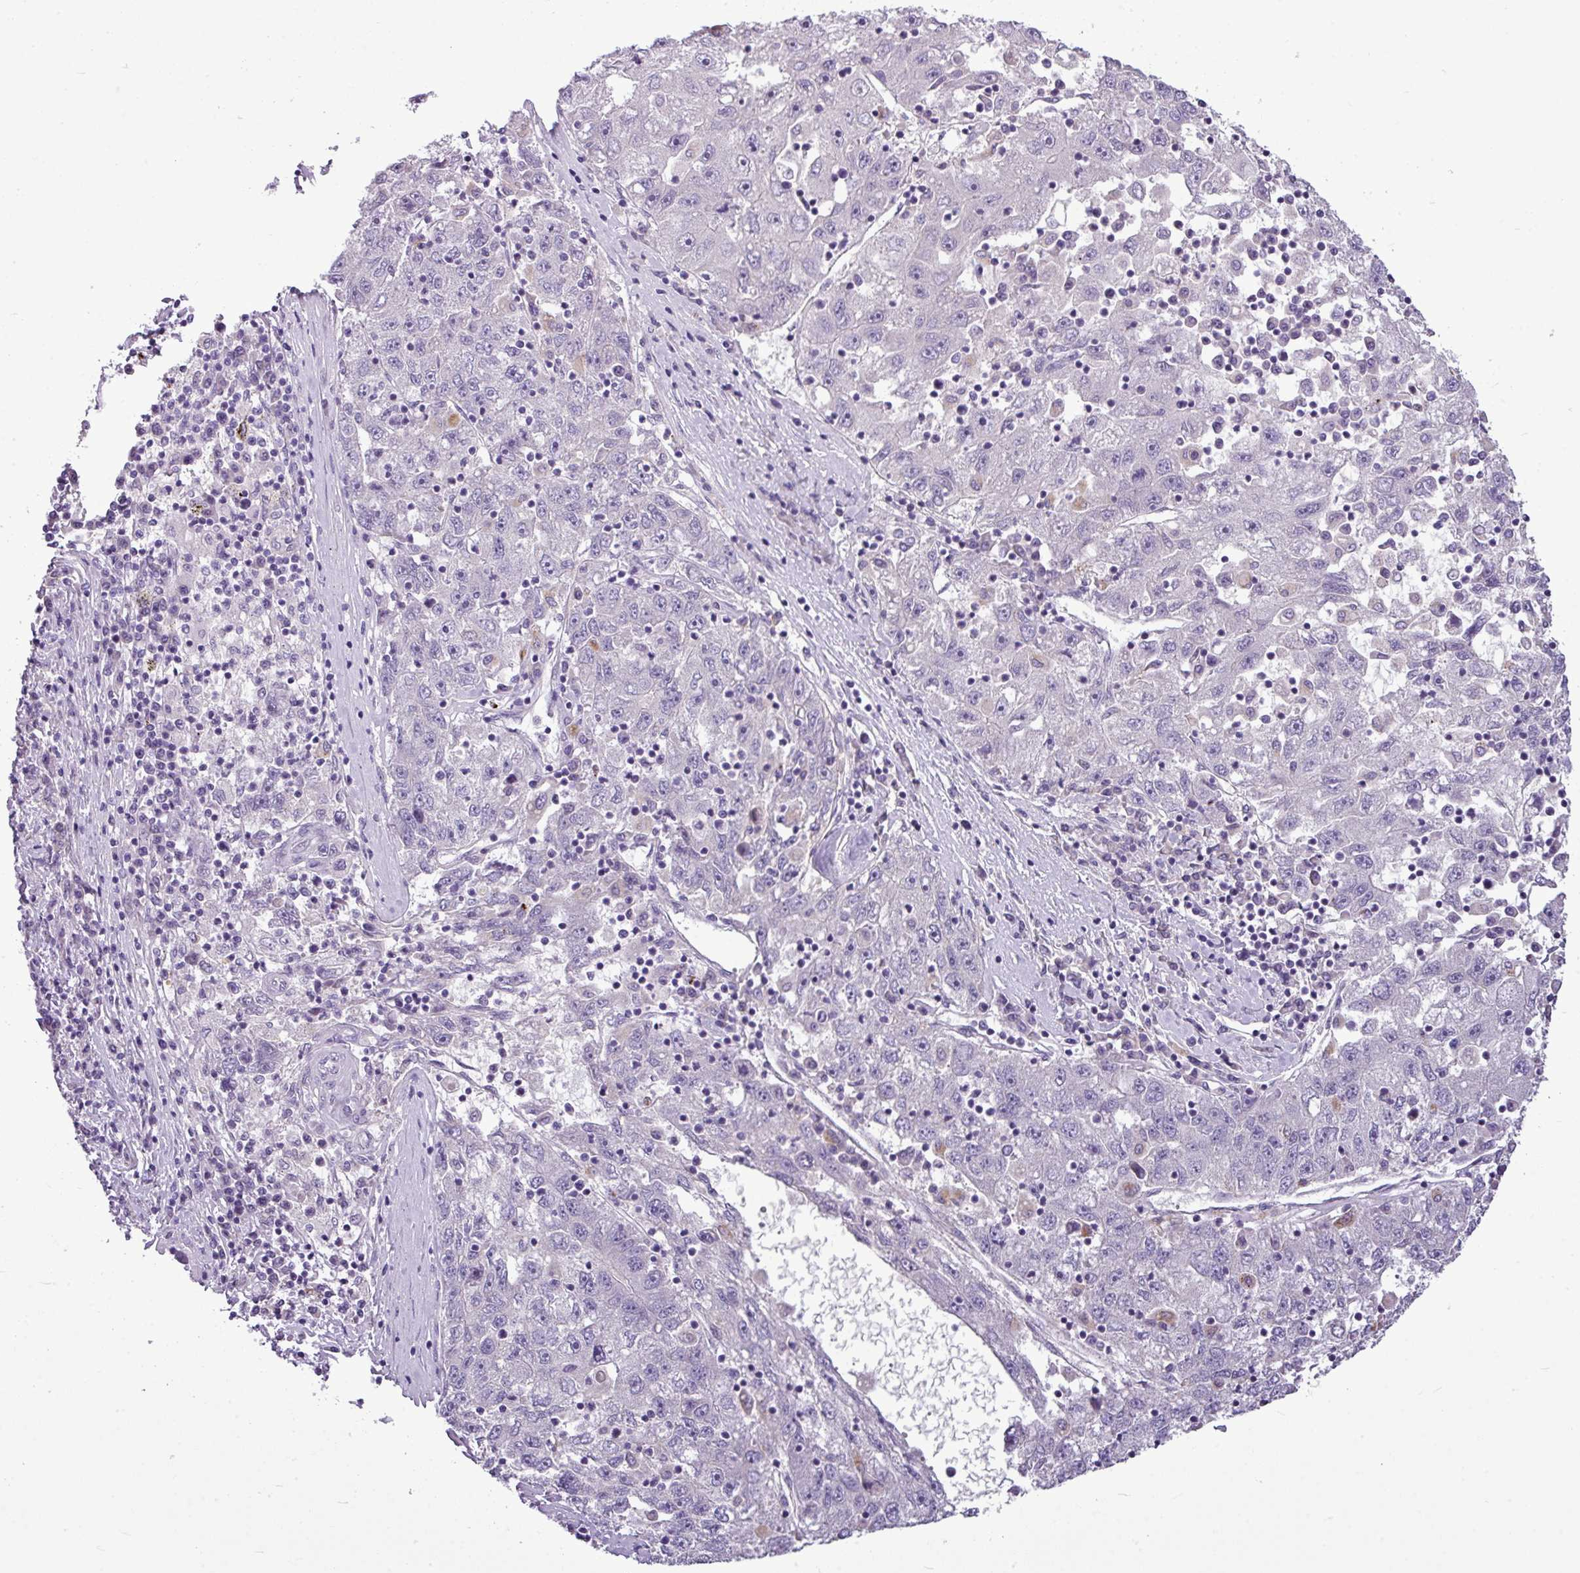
{"staining": {"intensity": "negative", "quantity": "none", "location": "none"}, "tissue": "liver cancer", "cell_type": "Tumor cells", "image_type": "cancer", "snomed": [{"axis": "morphology", "description": "Carcinoma, Hepatocellular, NOS"}, {"axis": "topography", "description": "Liver"}], "caption": "The photomicrograph shows no staining of tumor cells in hepatocellular carcinoma (liver).", "gene": "IL17A", "patient": {"sex": "male", "age": 49}}